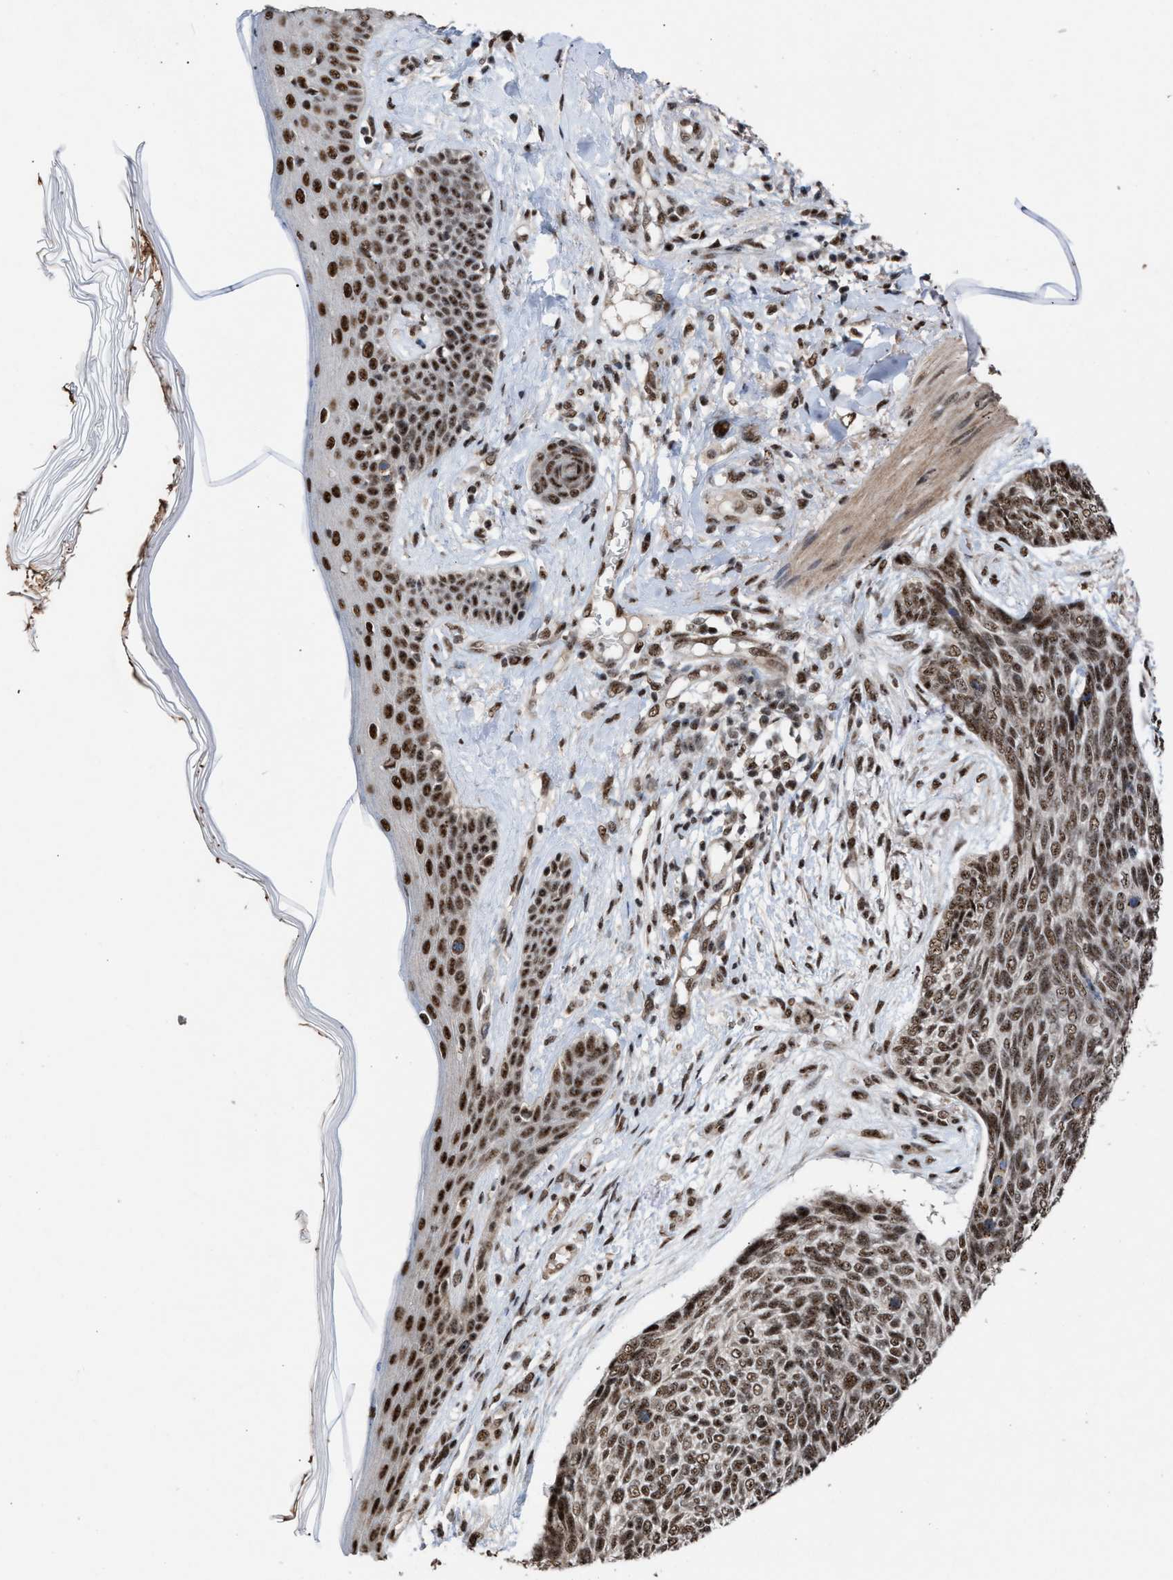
{"staining": {"intensity": "strong", "quantity": ">75%", "location": "nuclear"}, "tissue": "skin cancer", "cell_type": "Tumor cells", "image_type": "cancer", "snomed": [{"axis": "morphology", "description": "Basal cell carcinoma"}, {"axis": "topography", "description": "Skin"}], "caption": "Basal cell carcinoma (skin) tissue reveals strong nuclear expression in about >75% of tumor cells", "gene": "EIF4A3", "patient": {"sex": "female", "age": 84}}